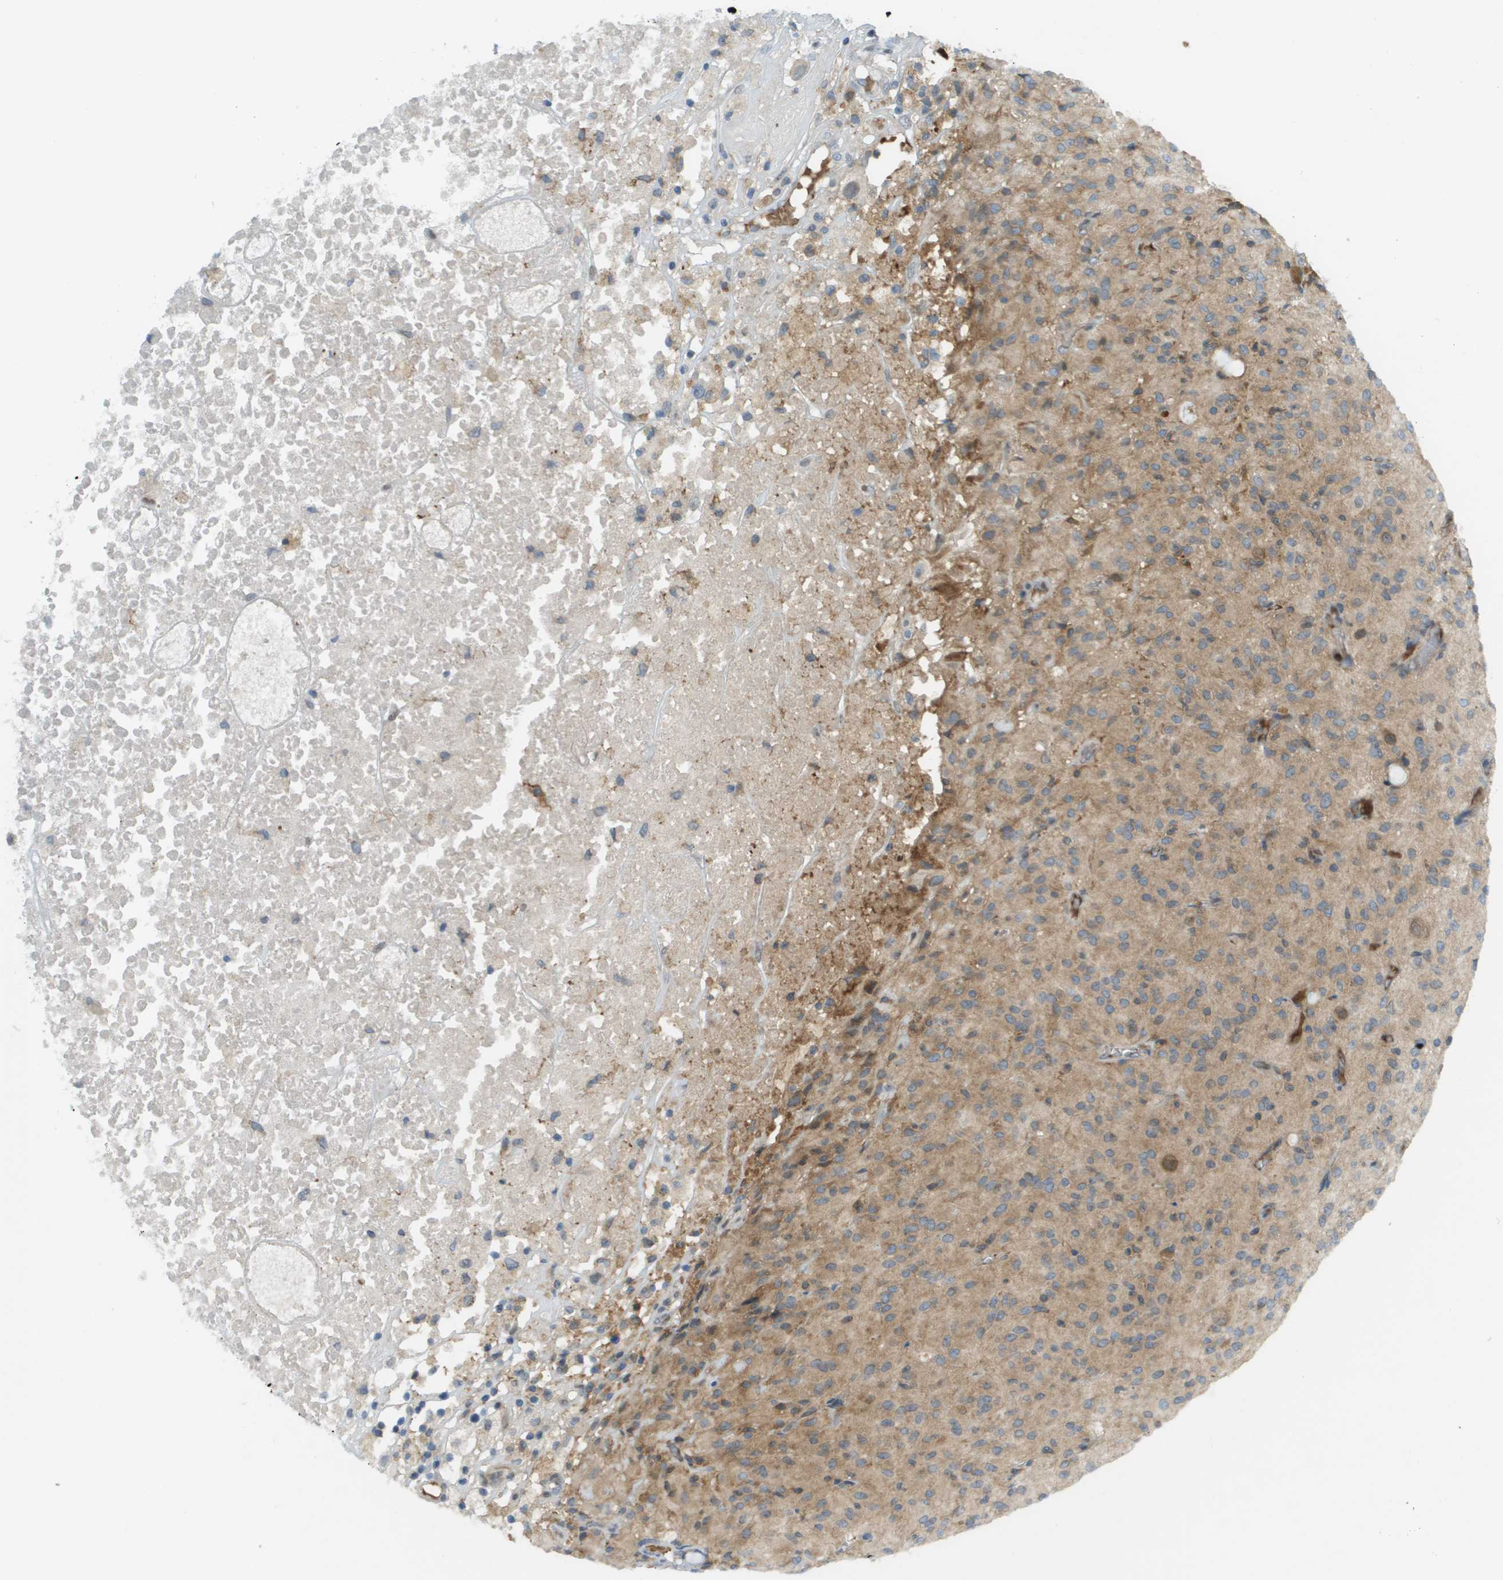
{"staining": {"intensity": "weak", "quantity": ">75%", "location": "cytoplasmic/membranous"}, "tissue": "glioma", "cell_type": "Tumor cells", "image_type": "cancer", "snomed": [{"axis": "morphology", "description": "Glioma, malignant, High grade"}, {"axis": "topography", "description": "Brain"}], "caption": "Immunohistochemistry of human glioma shows low levels of weak cytoplasmic/membranous staining in about >75% of tumor cells. (brown staining indicates protein expression, while blue staining denotes nuclei).", "gene": "CACNB4", "patient": {"sex": "female", "age": 59}}